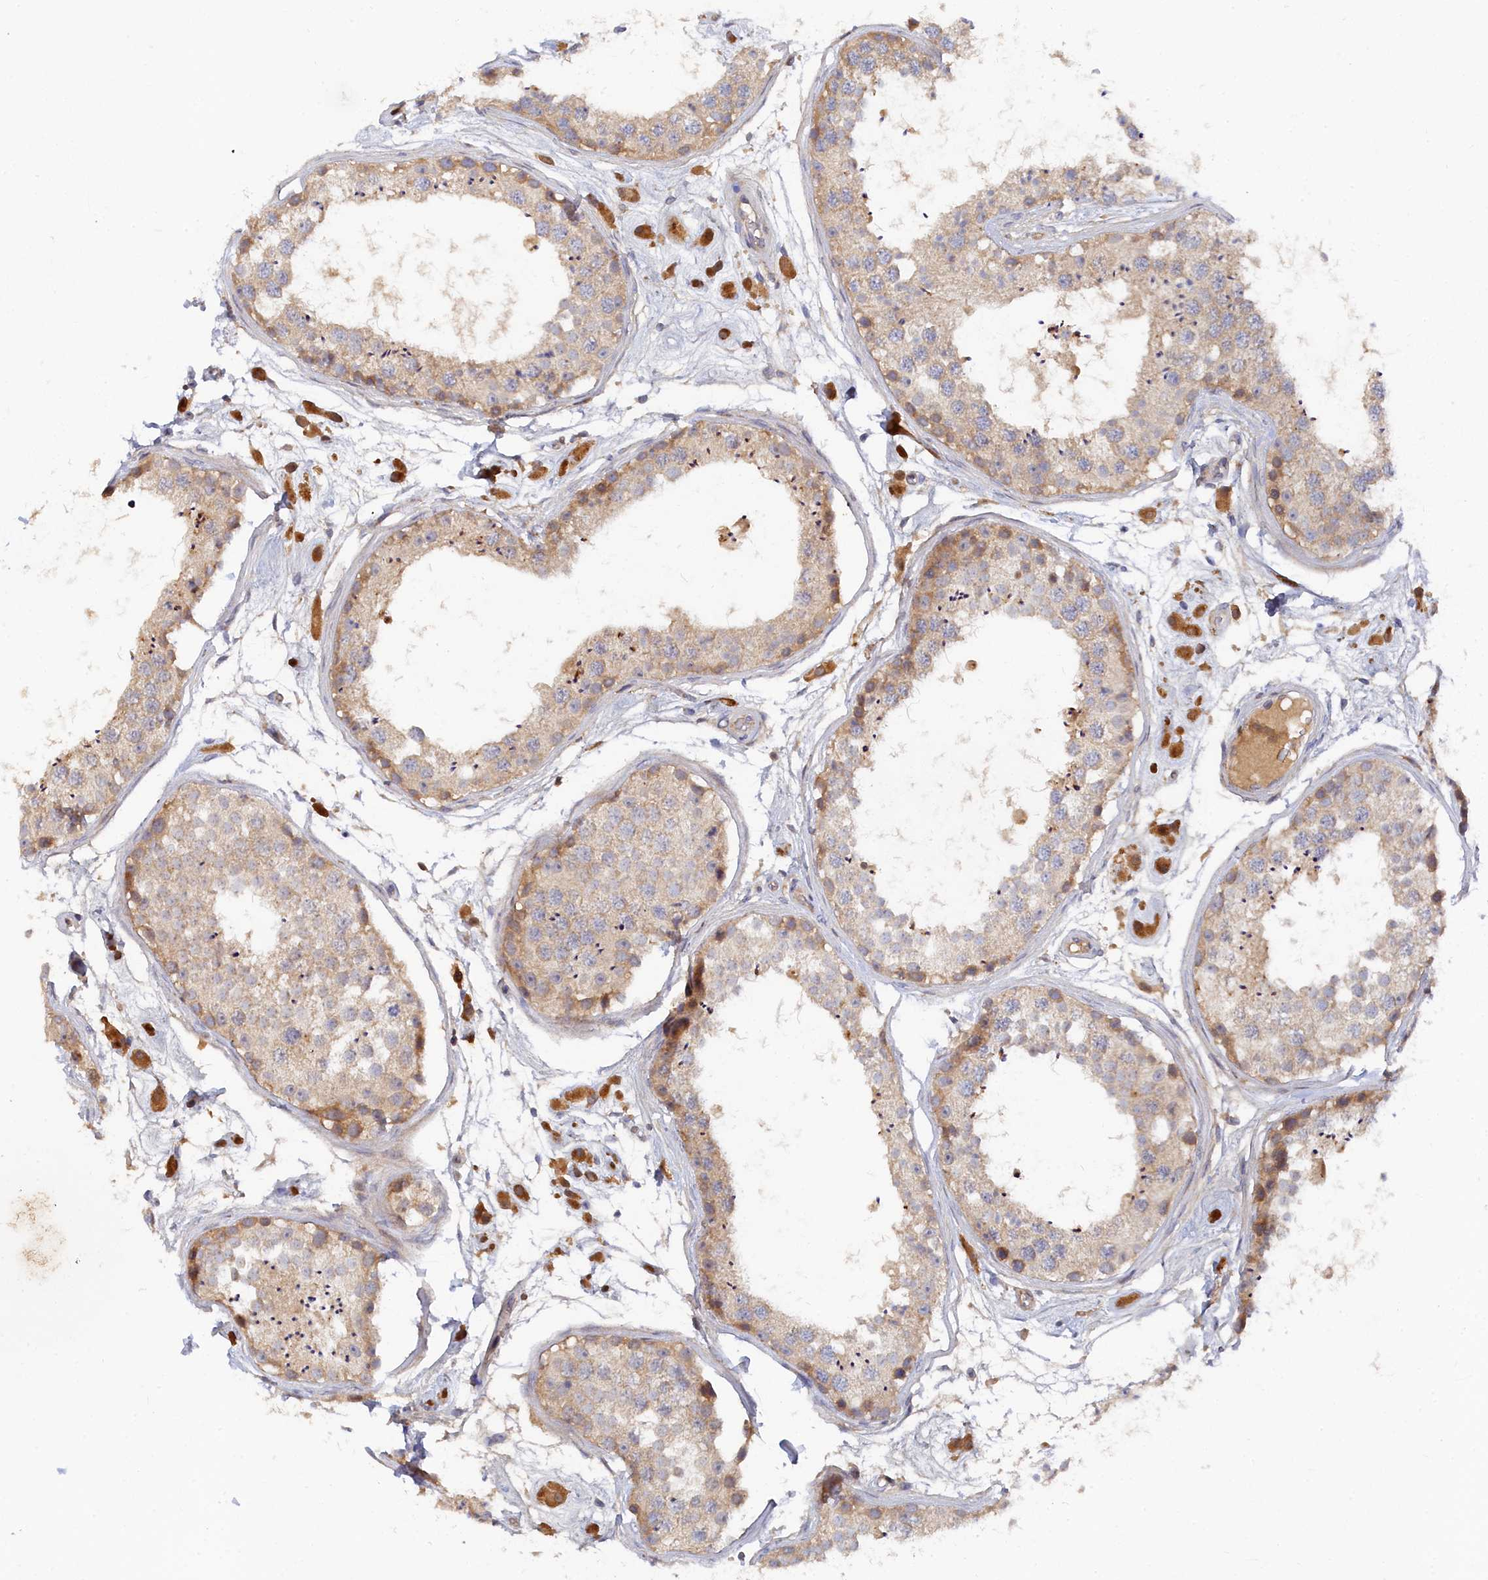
{"staining": {"intensity": "moderate", "quantity": "<25%", "location": "cytoplasmic/membranous"}, "tissue": "testis", "cell_type": "Cells in seminiferous ducts", "image_type": "normal", "snomed": [{"axis": "morphology", "description": "Normal tissue, NOS"}, {"axis": "topography", "description": "Testis"}], "caption": "Human testis stained for a protein (brown) demonstrates moderate cytoplasmic/membranous positive positivity in about <25% of cells in seminiferous ducts.", "gene": "SPATA5L1", "patient": {"sex": "male", "age": 25}}